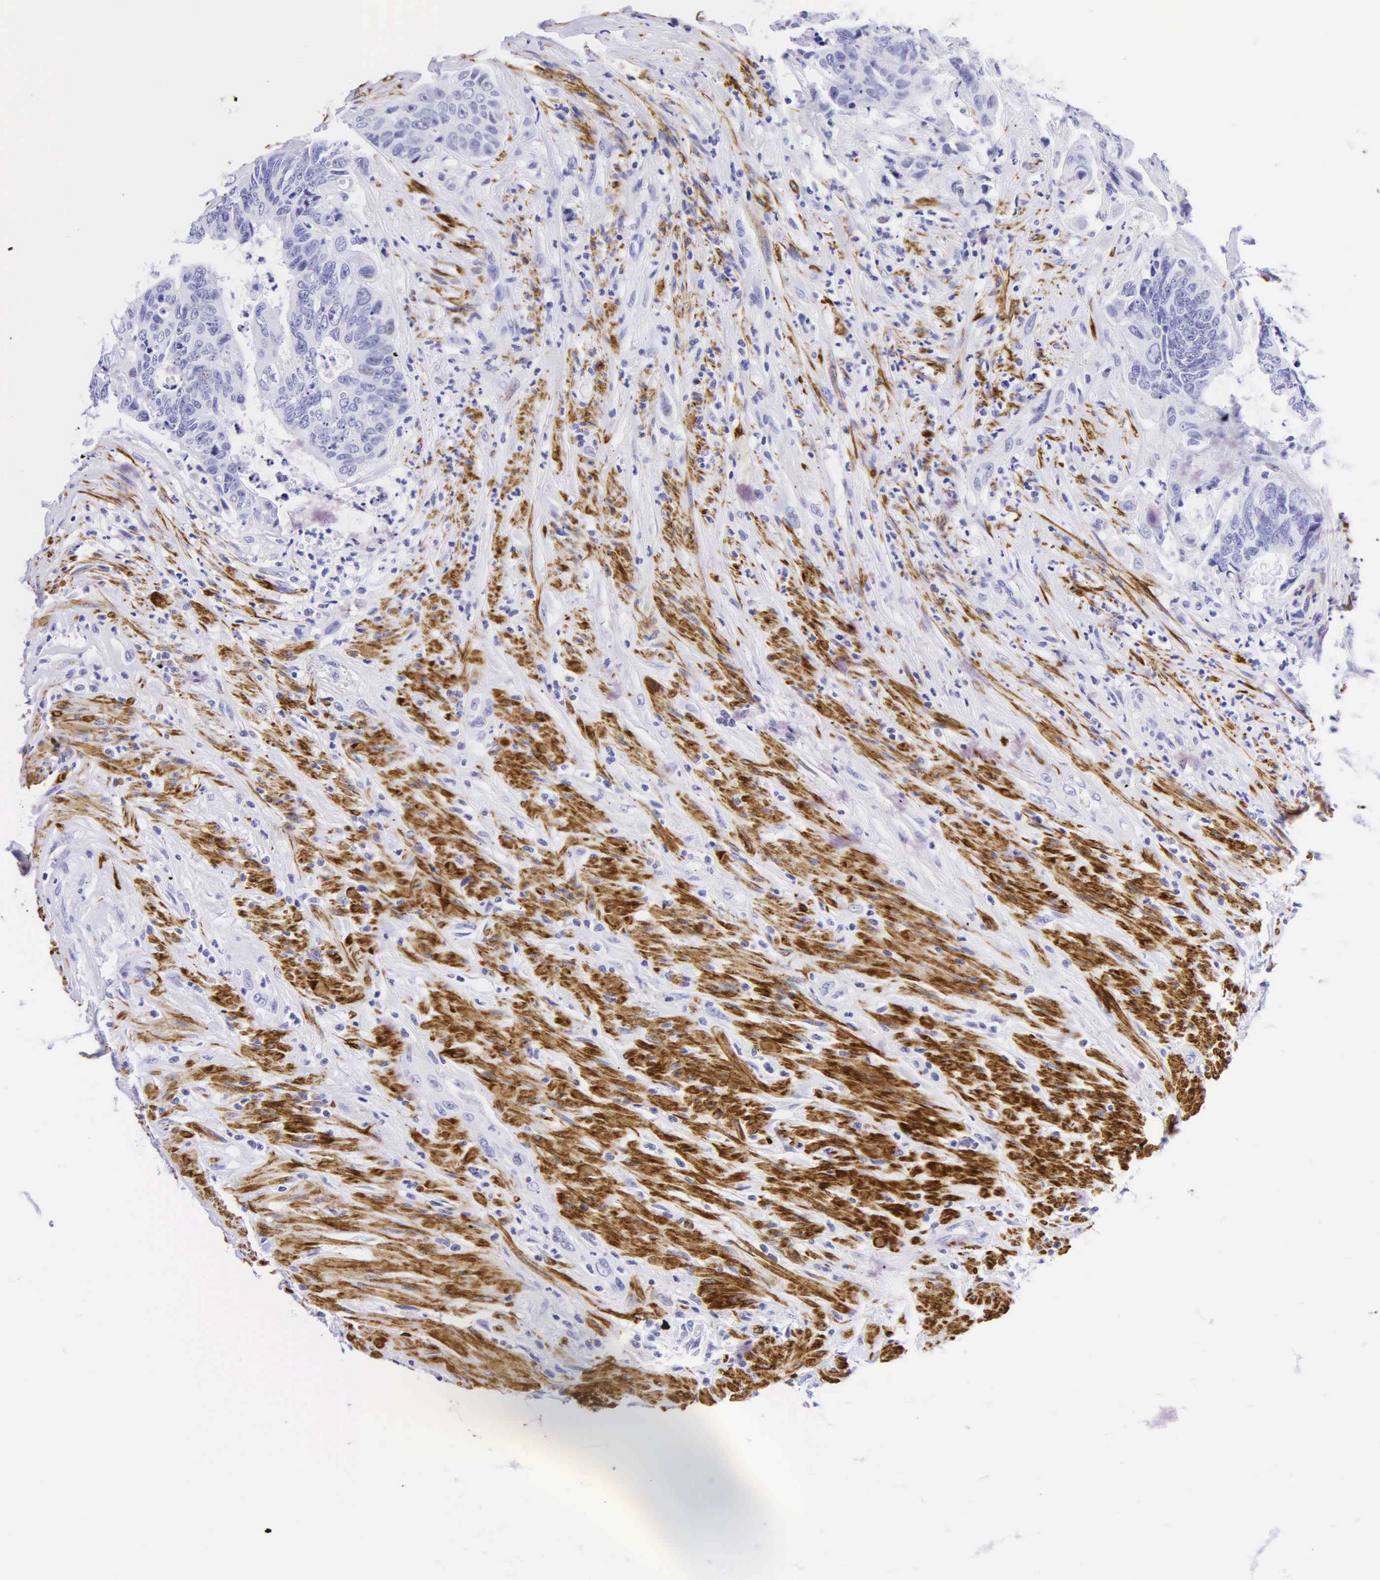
{"staining": {"intensity": "negative", "quantity": "none", "location": "none"}, "tissue": "colorectal cancer", "cell_type": "Tumor cells", "image_type": "cancer", "snomed": [{"axis": "morphology", "description": "Adenocarcinoma, NOS"}, {"axis": "topography", "description": "Rectum"}], "caption": "DAB (3,3'-diaminobenzidine) immunohistochemical staining of colorectal cancer (adenocarcinoma) displays no significant expression in tumor cells.", "gene": "DES", "patient": {"sex": "female", "age": 65}}